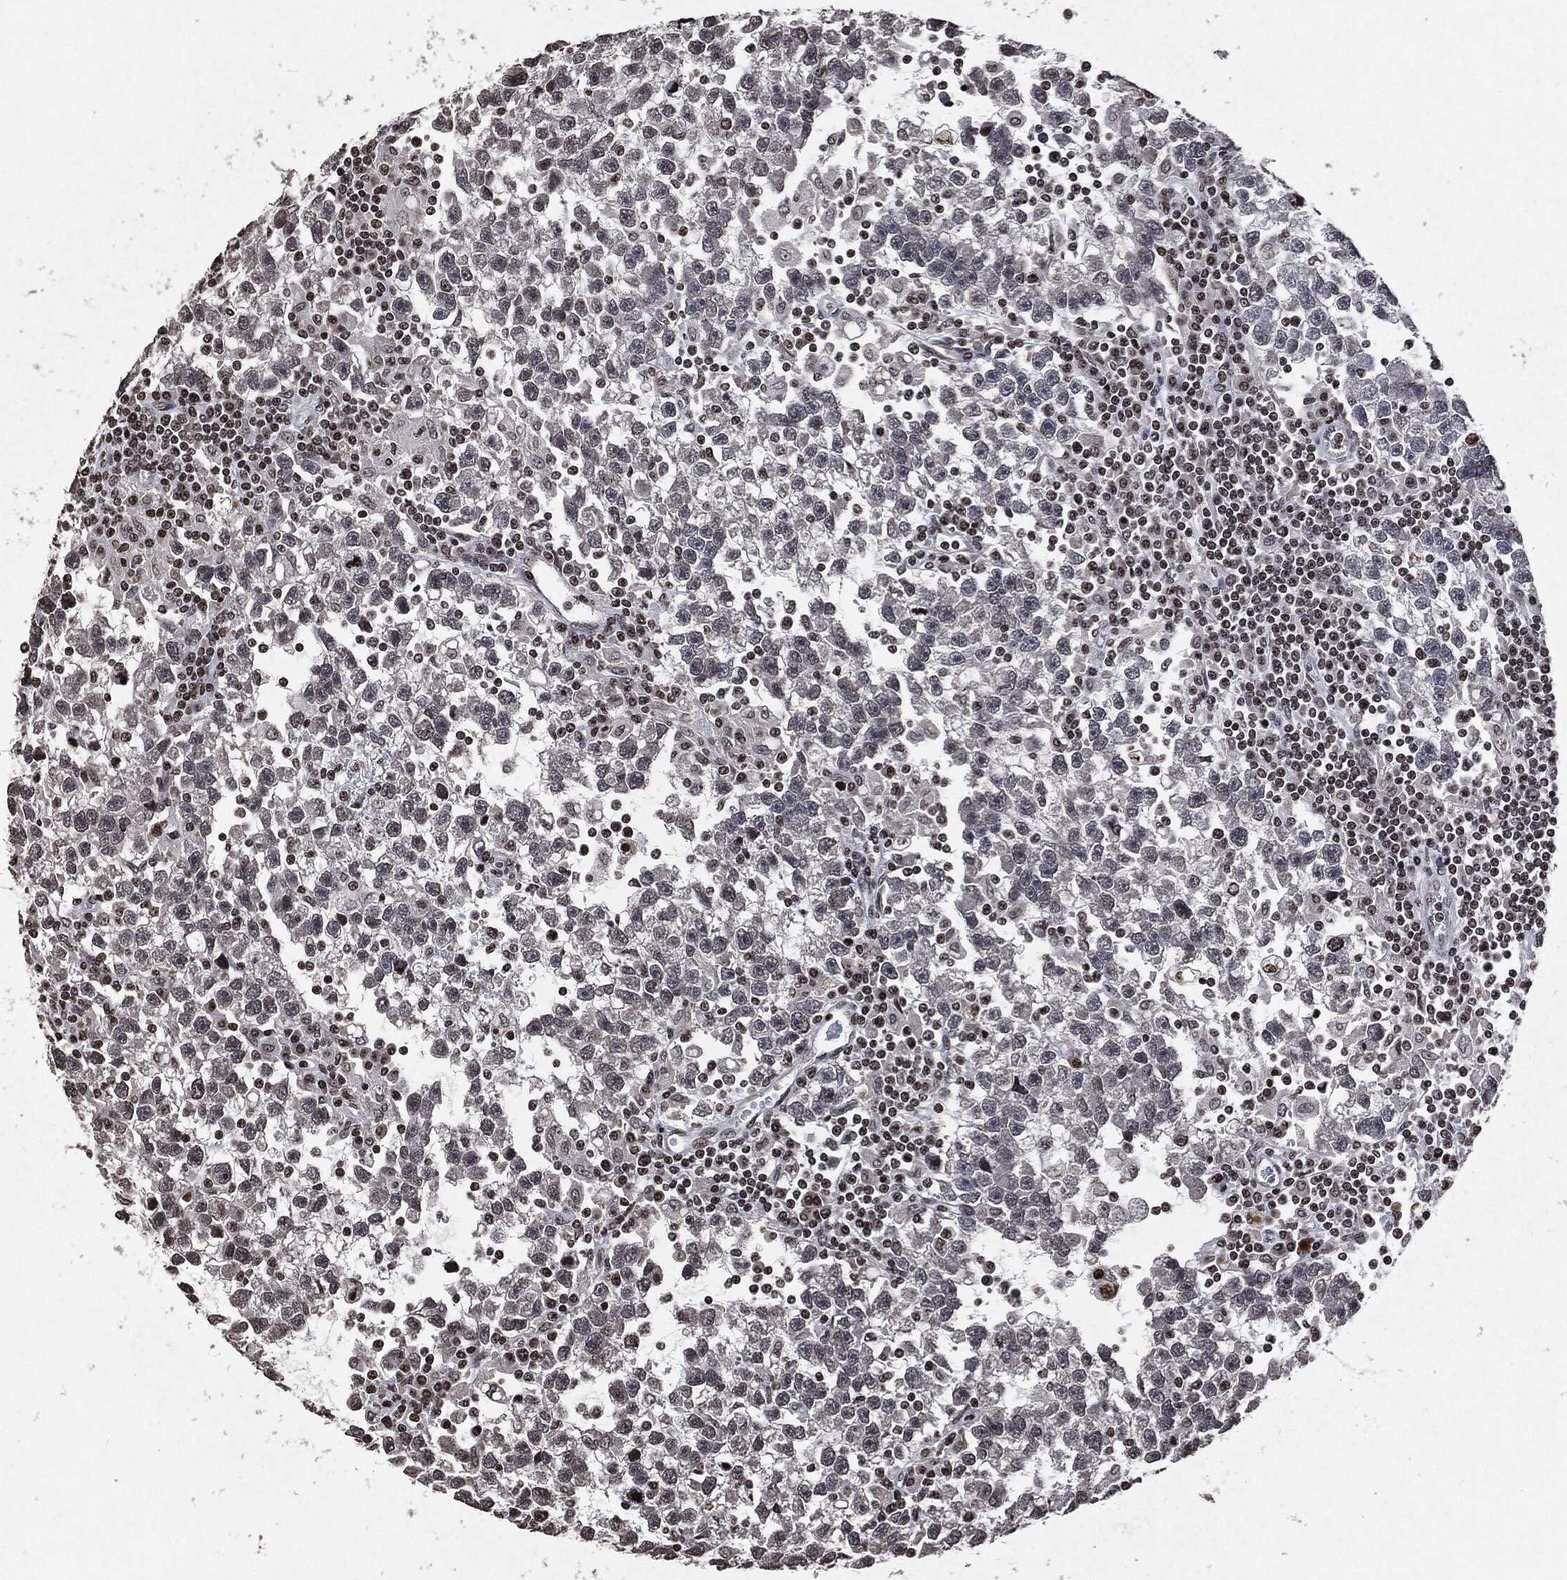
{"staining": {"intensity": "negative", "quantity": "none", "location": "none"}, "tissue": "testis cancer", "cell_type": "Tumor cells", "image_type": "cancer", "snomed": [{"axis": "morphology", "description": "Seminoma, NOS"}, {"axis": "topography", "description": "Testis"}], "caption": "This is a histopathology image of immunohistochemistry staining of testis cancer (seminoma), which shows no positivity in tumor cells.", "gene": "JUN", "patient": {"sex": "male", "age": 47}}